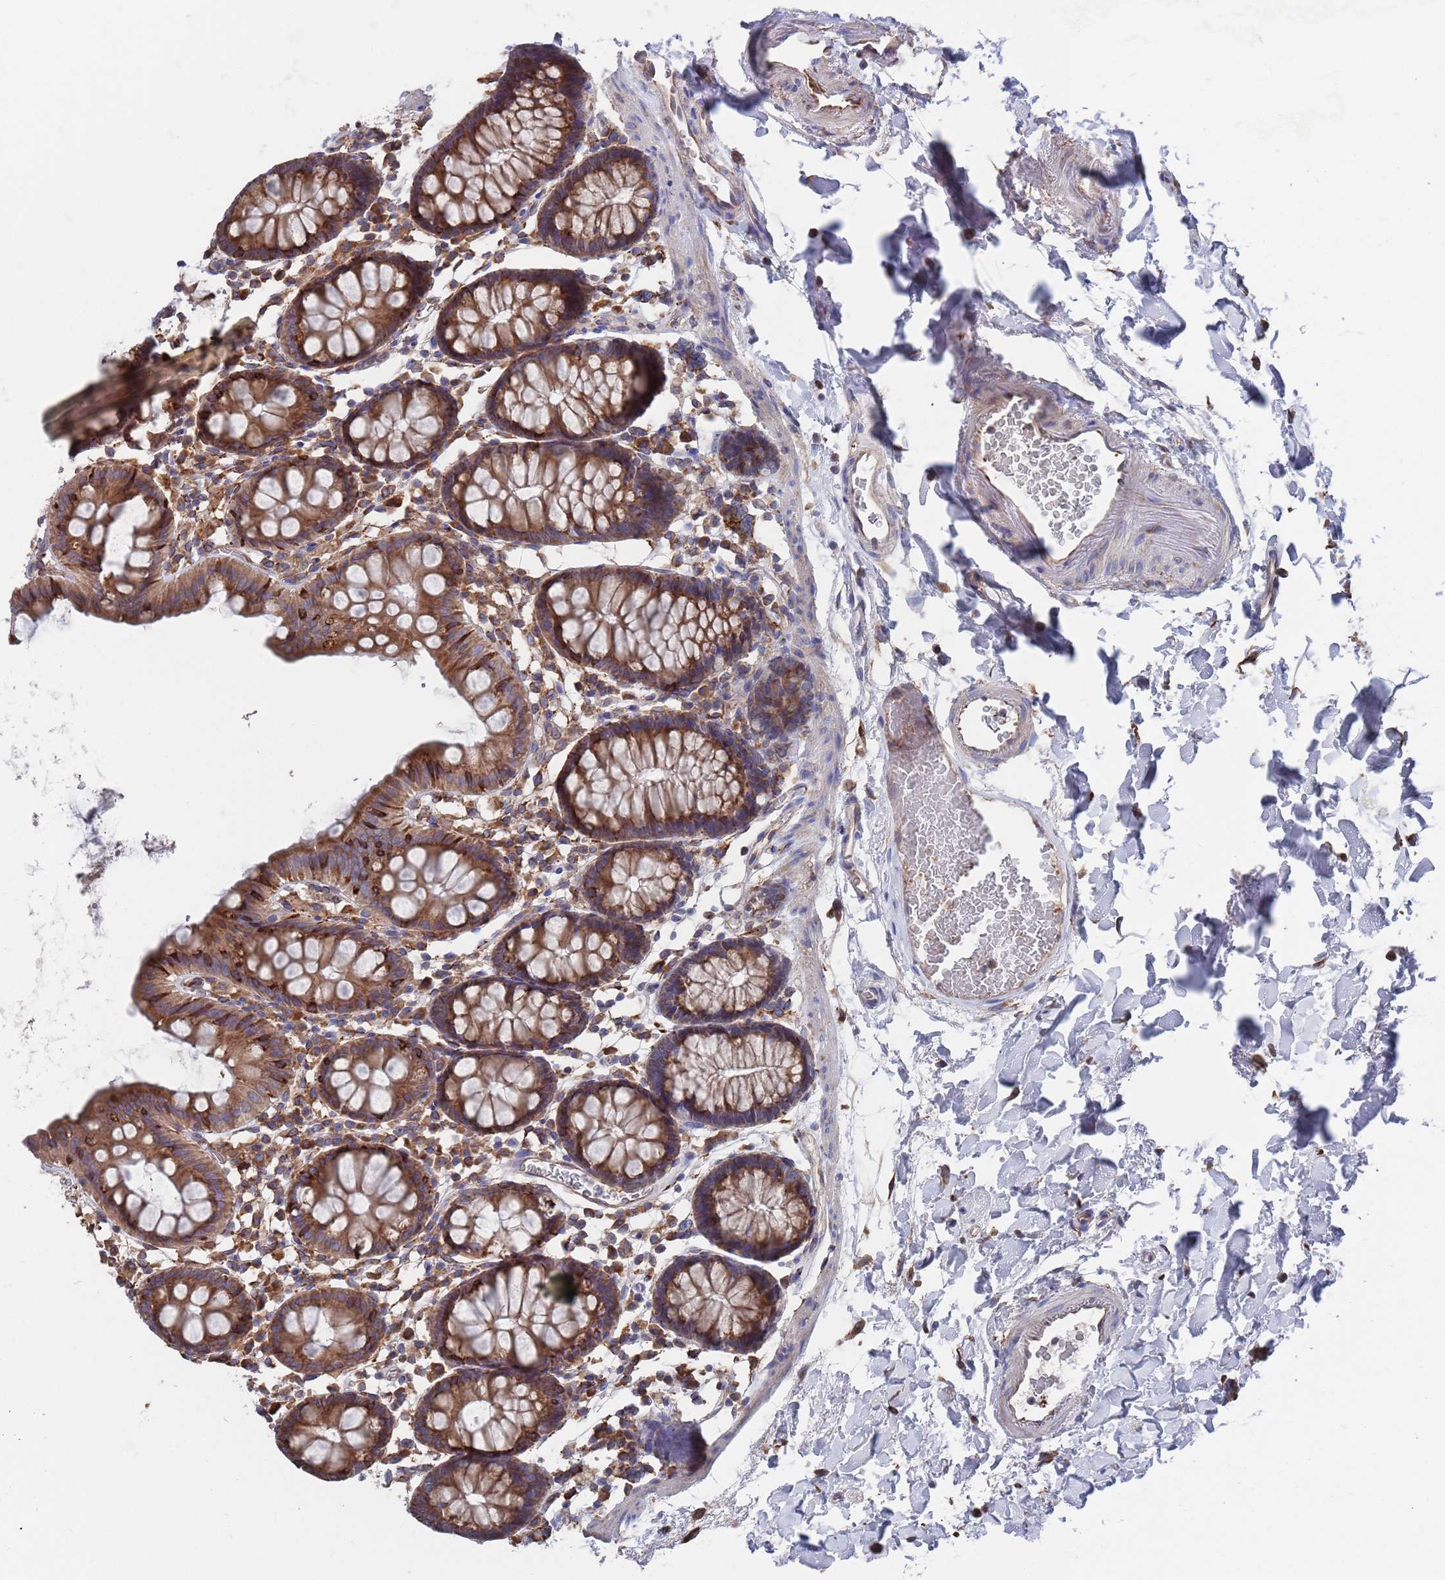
{"staining": {"intensity": "moderate", "quantity": ">75%", "location": "cytoplasmic/membranous"}, "tissue": "colon", "cell_type": "Endothelial cells", "image_type": "normal", "snomed": [{"axis": "morphology", "description": "Normal tissue, NOS"}, {"axis": "topography", "description": "Colon"}], "caption": "Immunohistochemistry micrograph of normal colon: colon stained using immunohistochemistry (IHC) displays medium levels of moderate protein expression localized specifically in the cytoplasmic/membranous of endothelial cells, appearing as a cytoplasmic/membranous brown color.", "gene": "GID8", "patient": {"sex": "male", "age": 75}}